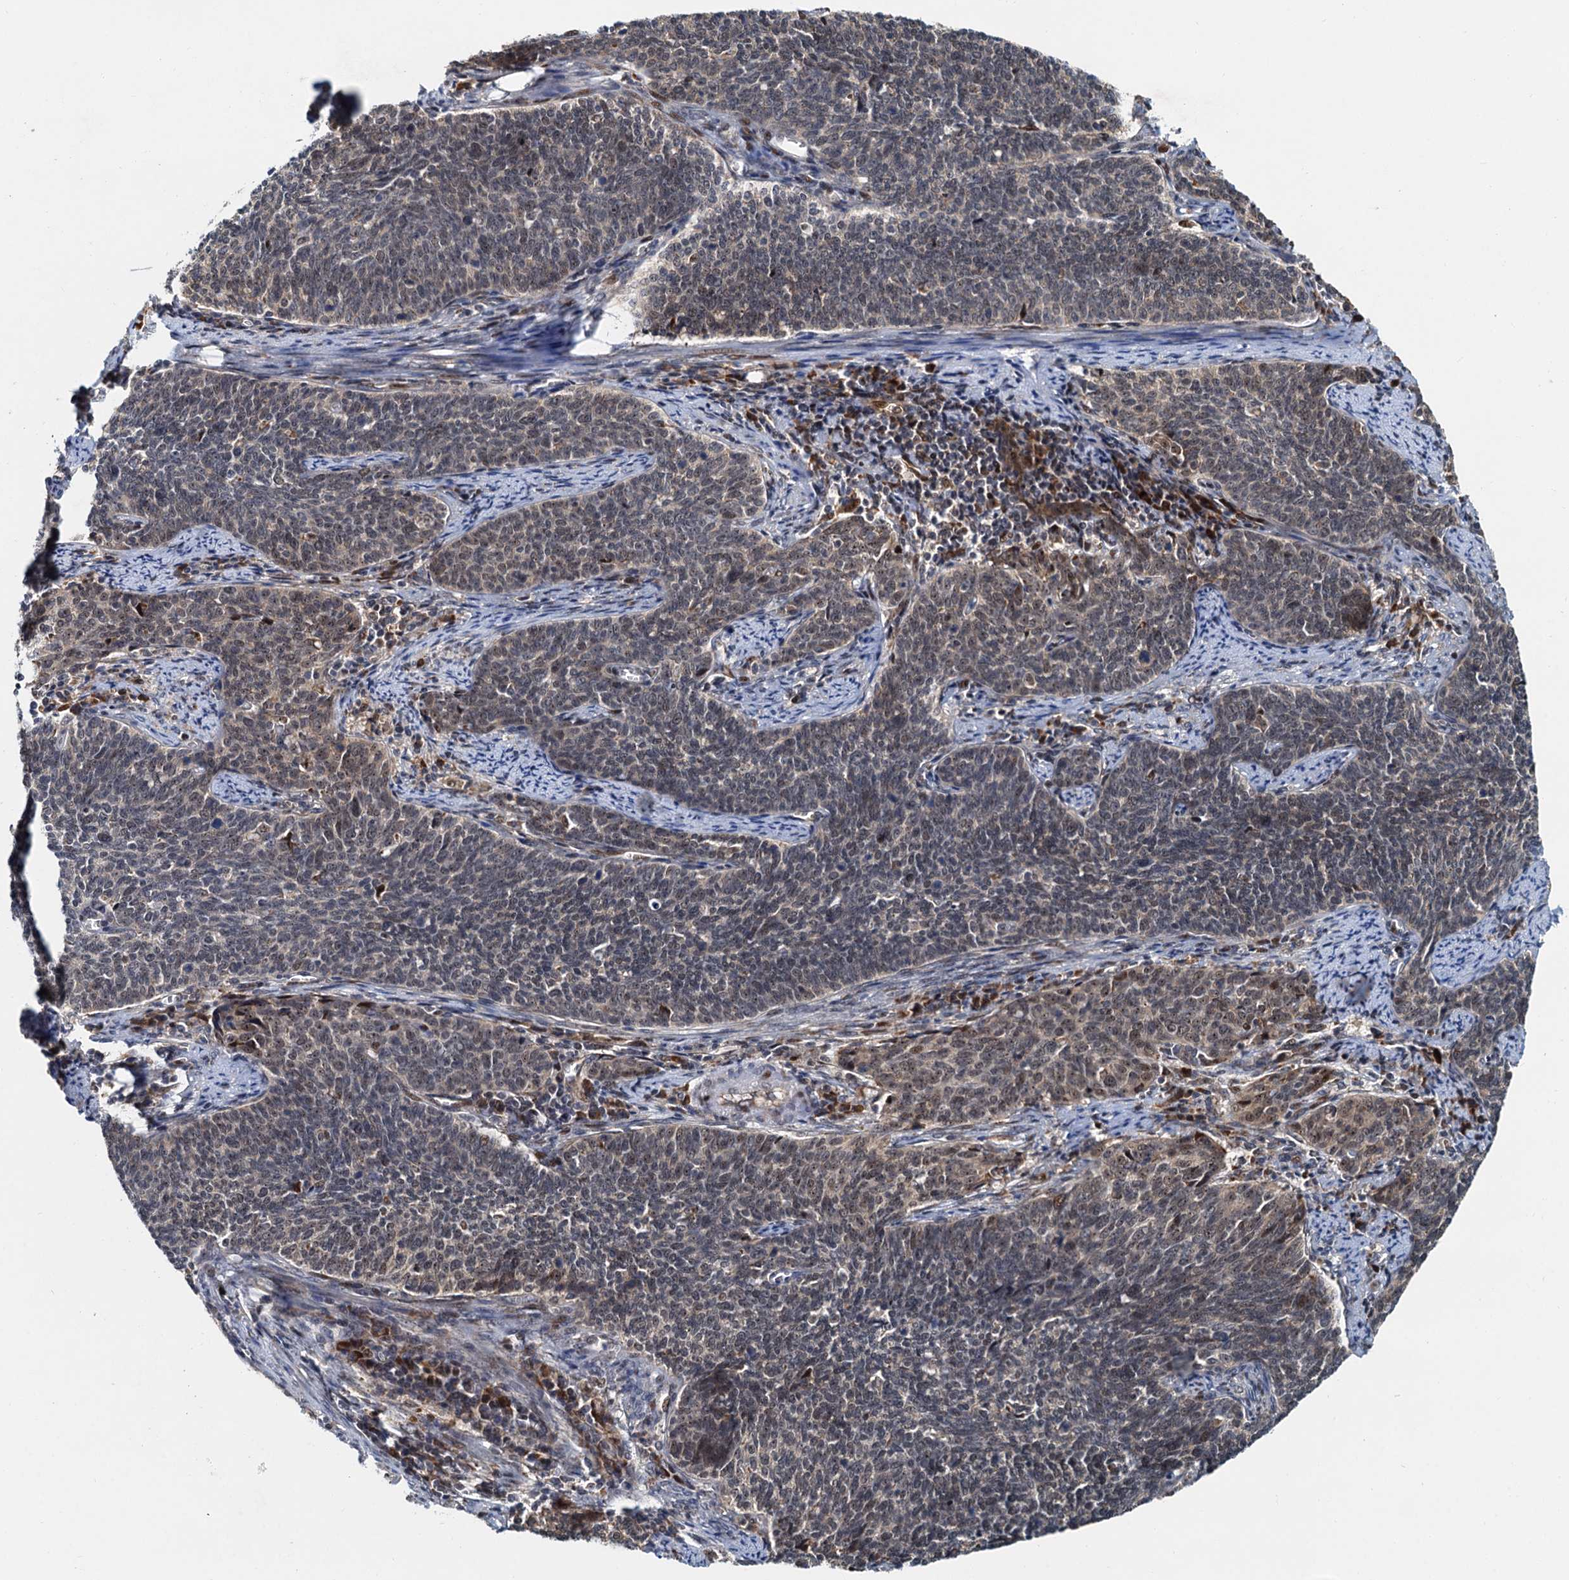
{"staining": {"intensity": "weak", "quantity": "<25%", "location": "nuclear"}, "tissue": "cervical cancer", "cell_type": "Tumor cells", "image_type": "cancer", "snomed": [{"axis": "morphology", "description": "Squamous cell carcinoma, NOS"}, {"axis": "topography", "description": "Cervix"}], "caption": "This micrograph is of squamous cell carcinoma (cervical) stained with immunohistochemistry to label a protein in brown with the nuclei are counter-stained blue. There is no expression in tumor cells.", "gene": "DNAJC21", "patient": {"sex": "female", "age": 39}}